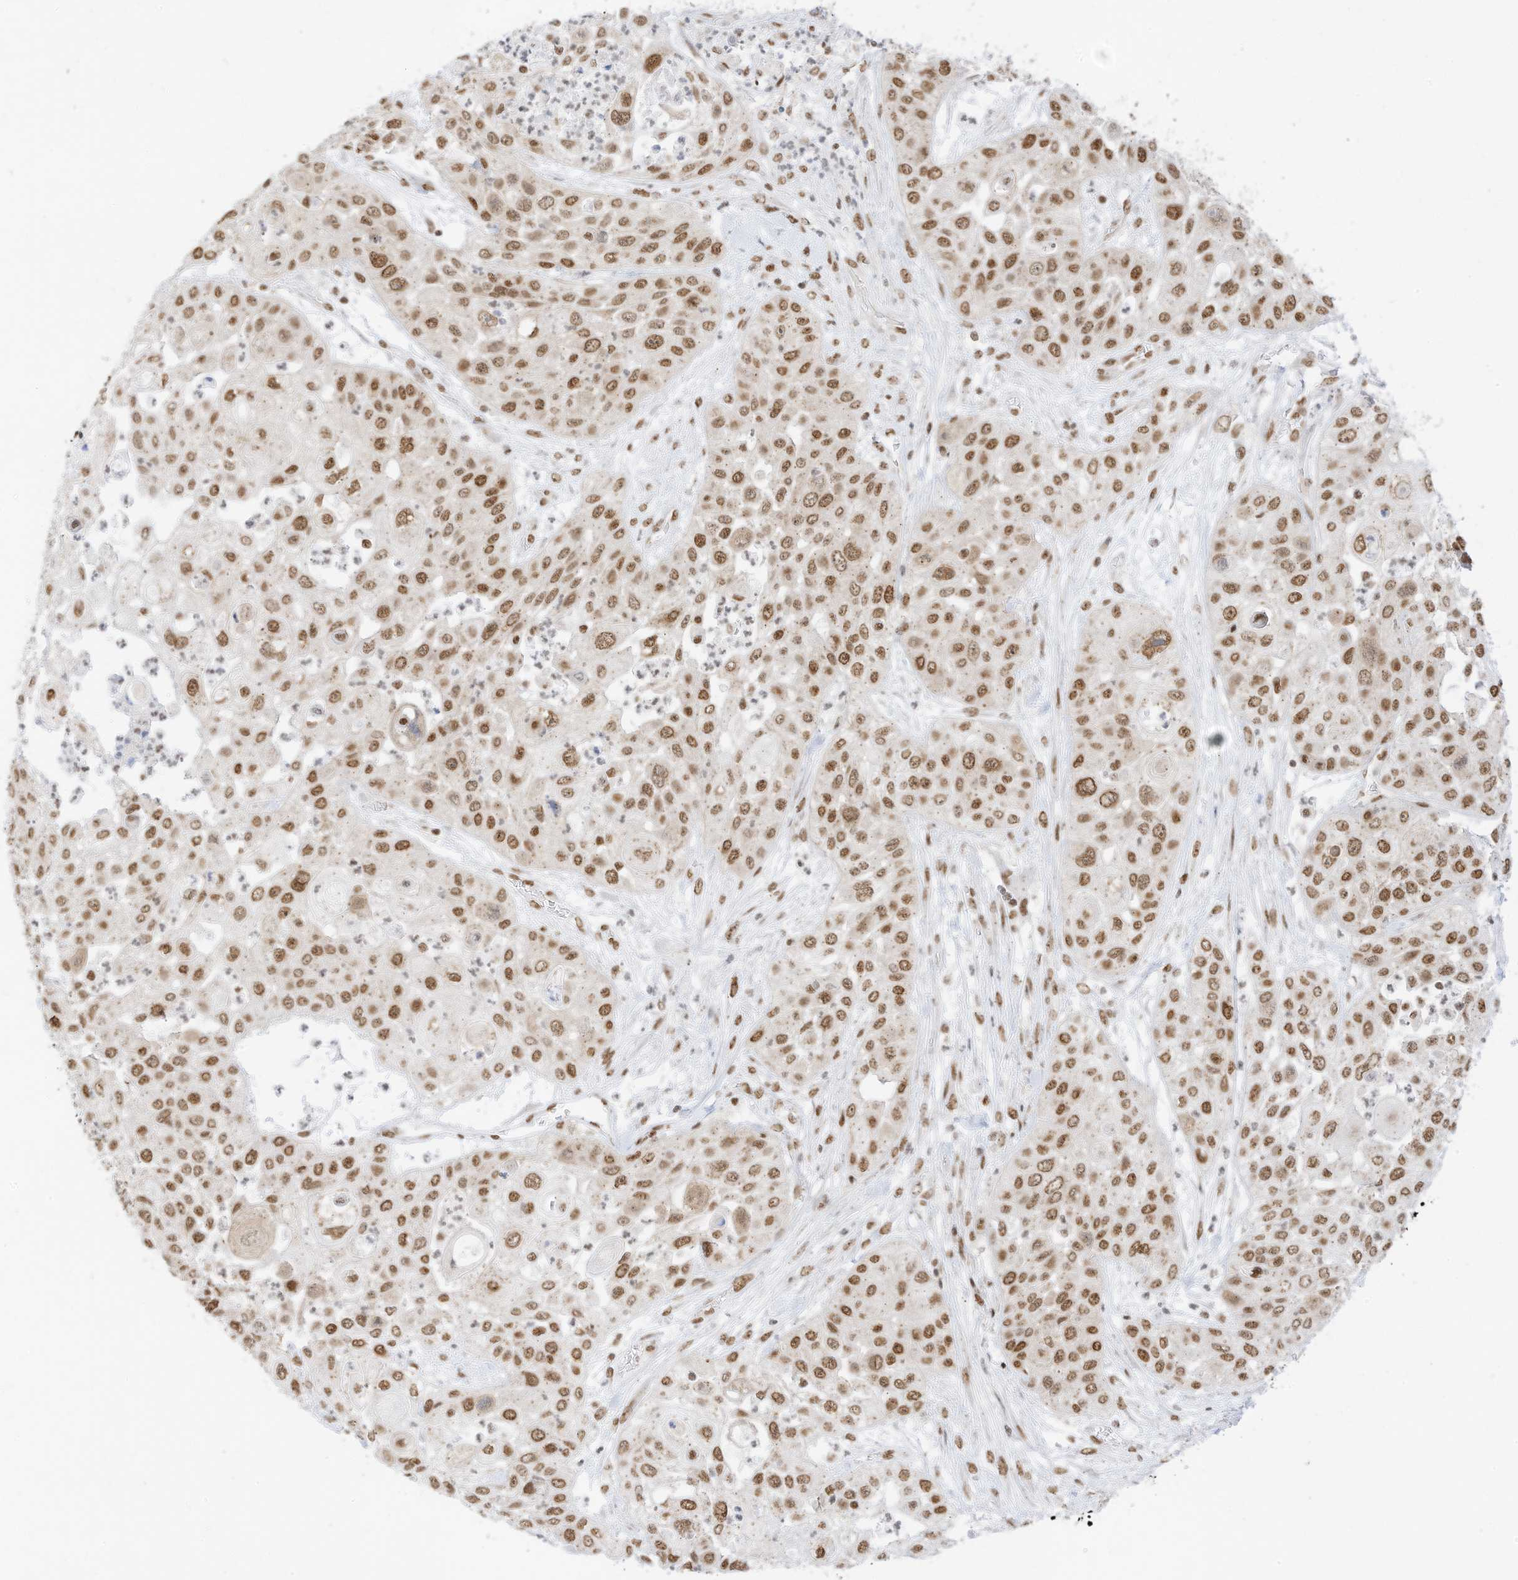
{"staining": {"intensity": "moderate", "quantity": ">75%", "location": "nuclear"}, "tissue": "urothelial cancer", "cell_type": "Tumor cells", "image_type": "cancer", "snomed": [{"axis": "morphology", "description": "Urothelial carcinoma, High grade"}, {"axis": "topography", "description": "Urinary bladder"}], "caption": "Urothelial cancer tissue reveals moderate nuclear positivity in about >75% of tumor cells, visualized by immunohistochemistry. The staining was performed using DAB, with brown indicating positive protein expression. Nuclei are stained blue with hematoxylin.", "gene": "SMARCA2", "patient": {"sex": "female", "age": 79}}